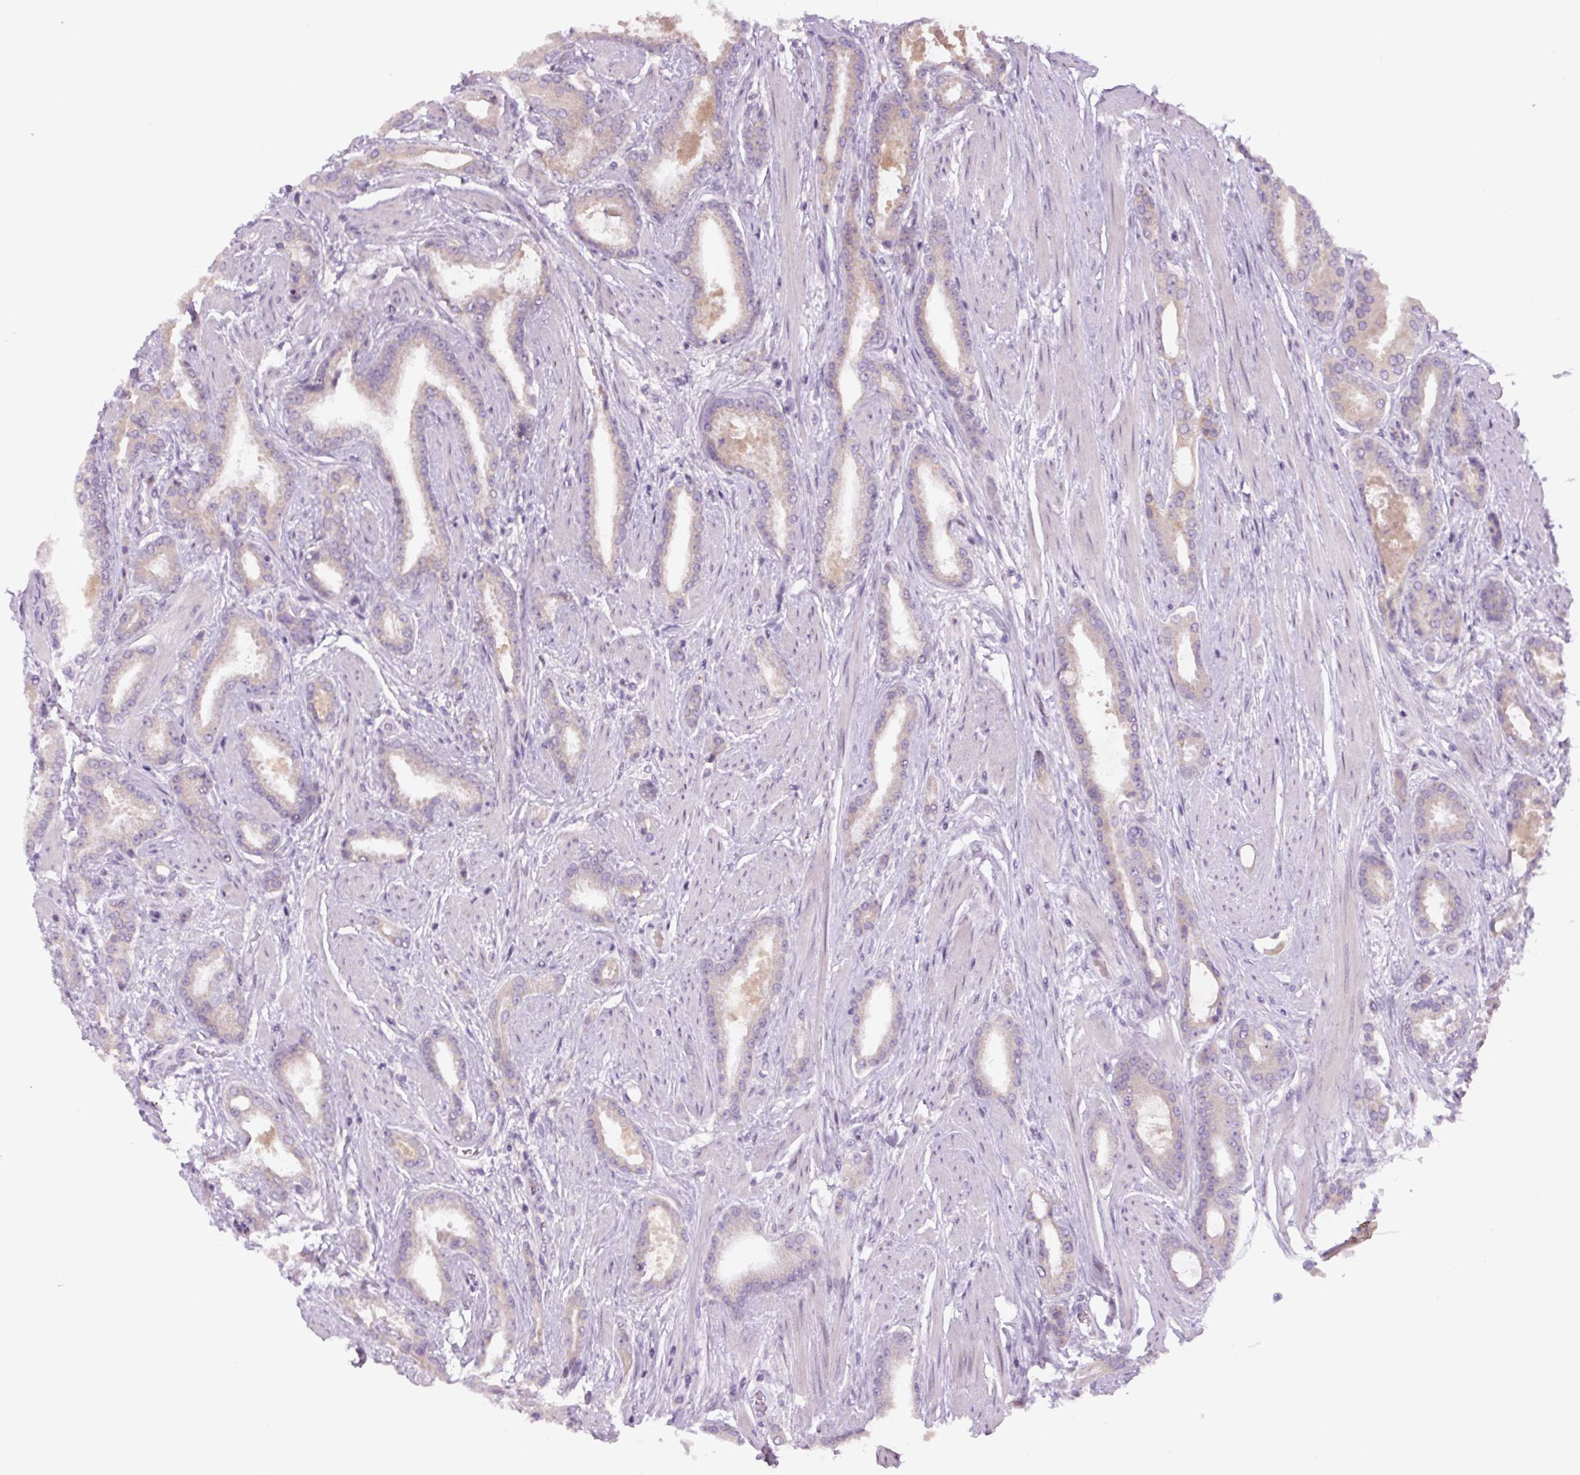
{"staining": {"intensity": "weak", "quantity": "<25%", "location": "cytoplasmic/membranous"}, "tissue": "prostate cancer", "cell_type": "Tumor cells", "image_type": "cancer", "snomed": [{"axis": "morphology", "description": "Adenocarcinoma, Low grade"}, {"axis": "topography", "description": "Prostate"}], "caption": "Tumor cells are negative for protein expression in human low-grade adenocarcinoma (prostate).", "gene": "YIF1B", "patient": {"sex": "male", "age": 42}}